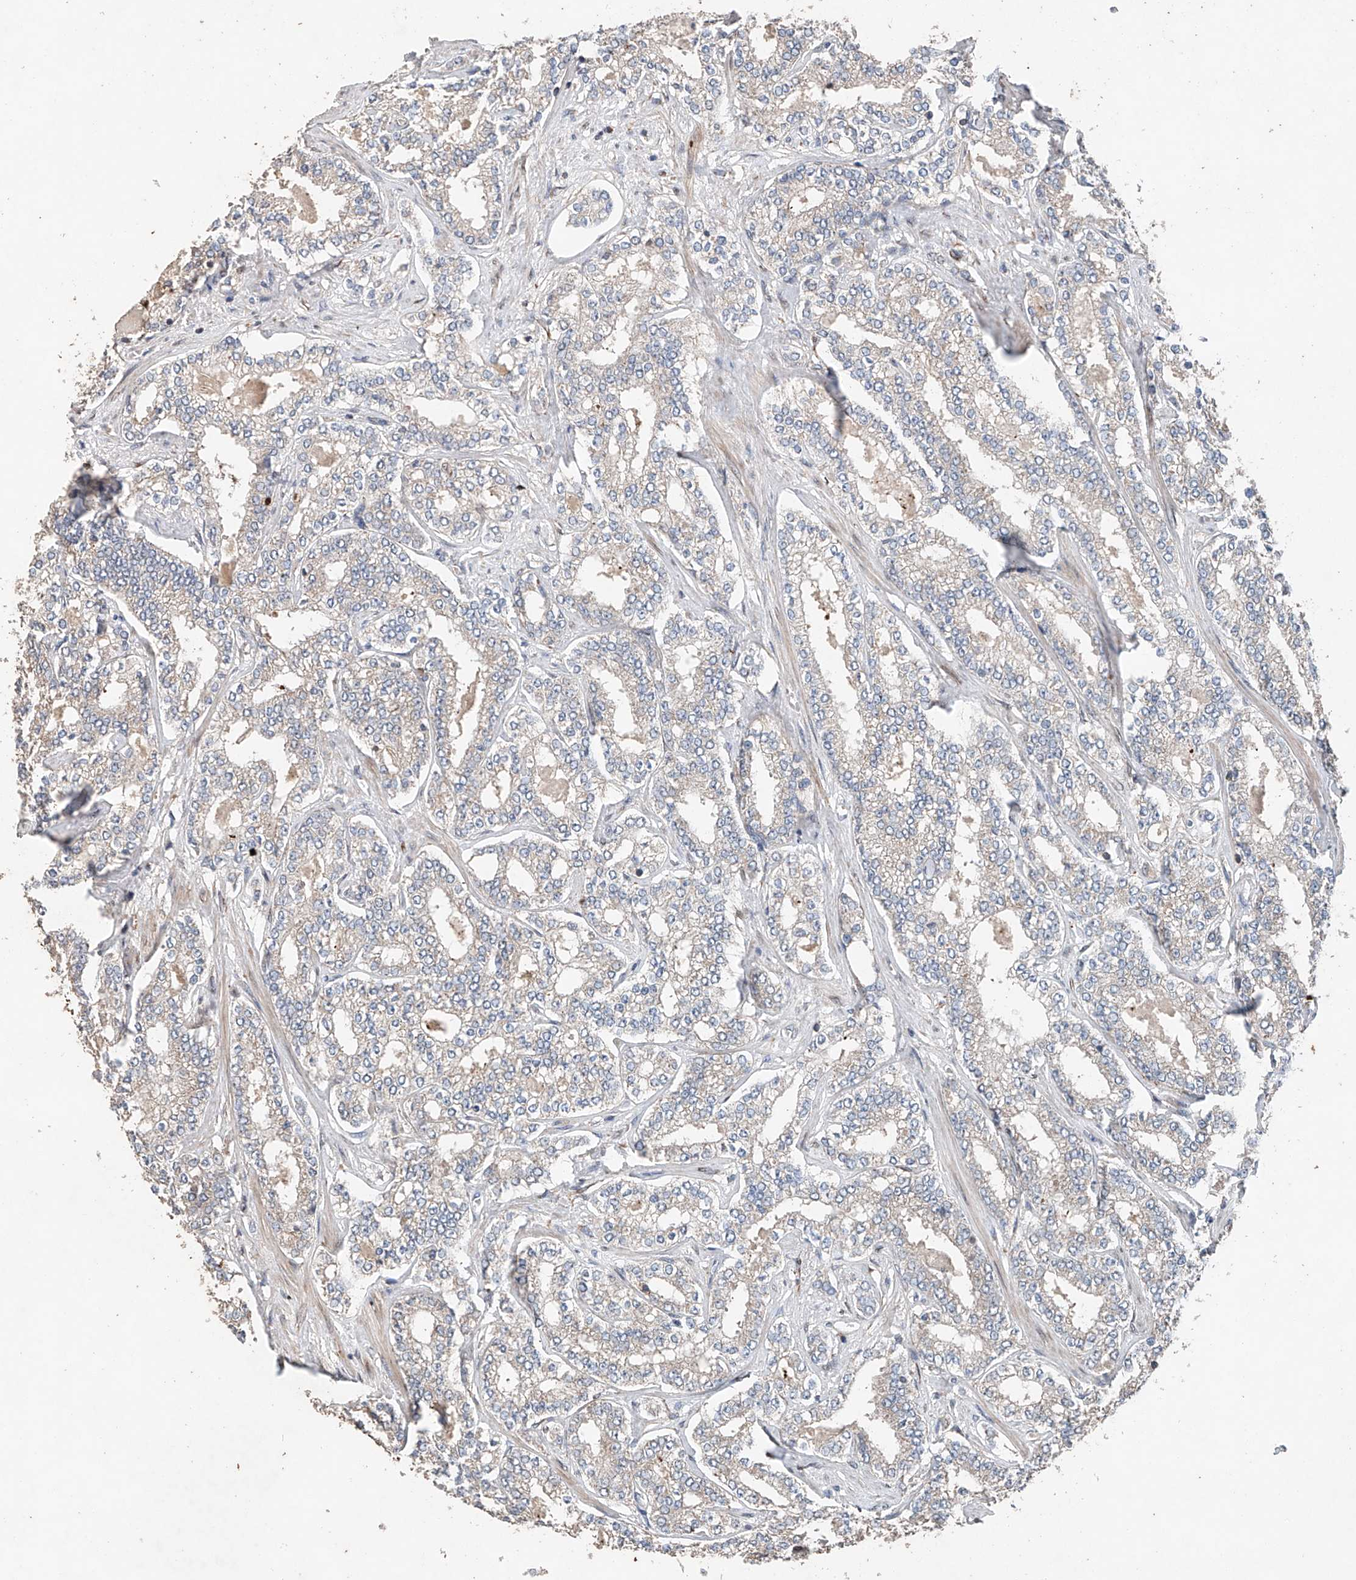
{"staining": {"intensity": "weak", "quantity": "<25%", "location": "cytoplasmic/membranous"}, "tissue": "prostate cancer", "cell_type": "Tumor cells", "image_type": "cancer", "snomed": [{"axis": "morphology", "description": "Normal tissue, NOS"}, {"axis": "morphology", "description": "Adenocarcinoma, High grade"}, {"axis": "topography", "description": "Prostate"}], "caption": "The image shows no significant staining in tumor cells of prostate adenocarcinoma (high-grade).", "gene": "AP4B1", "patient": {"sex": "male", "age": 83}}